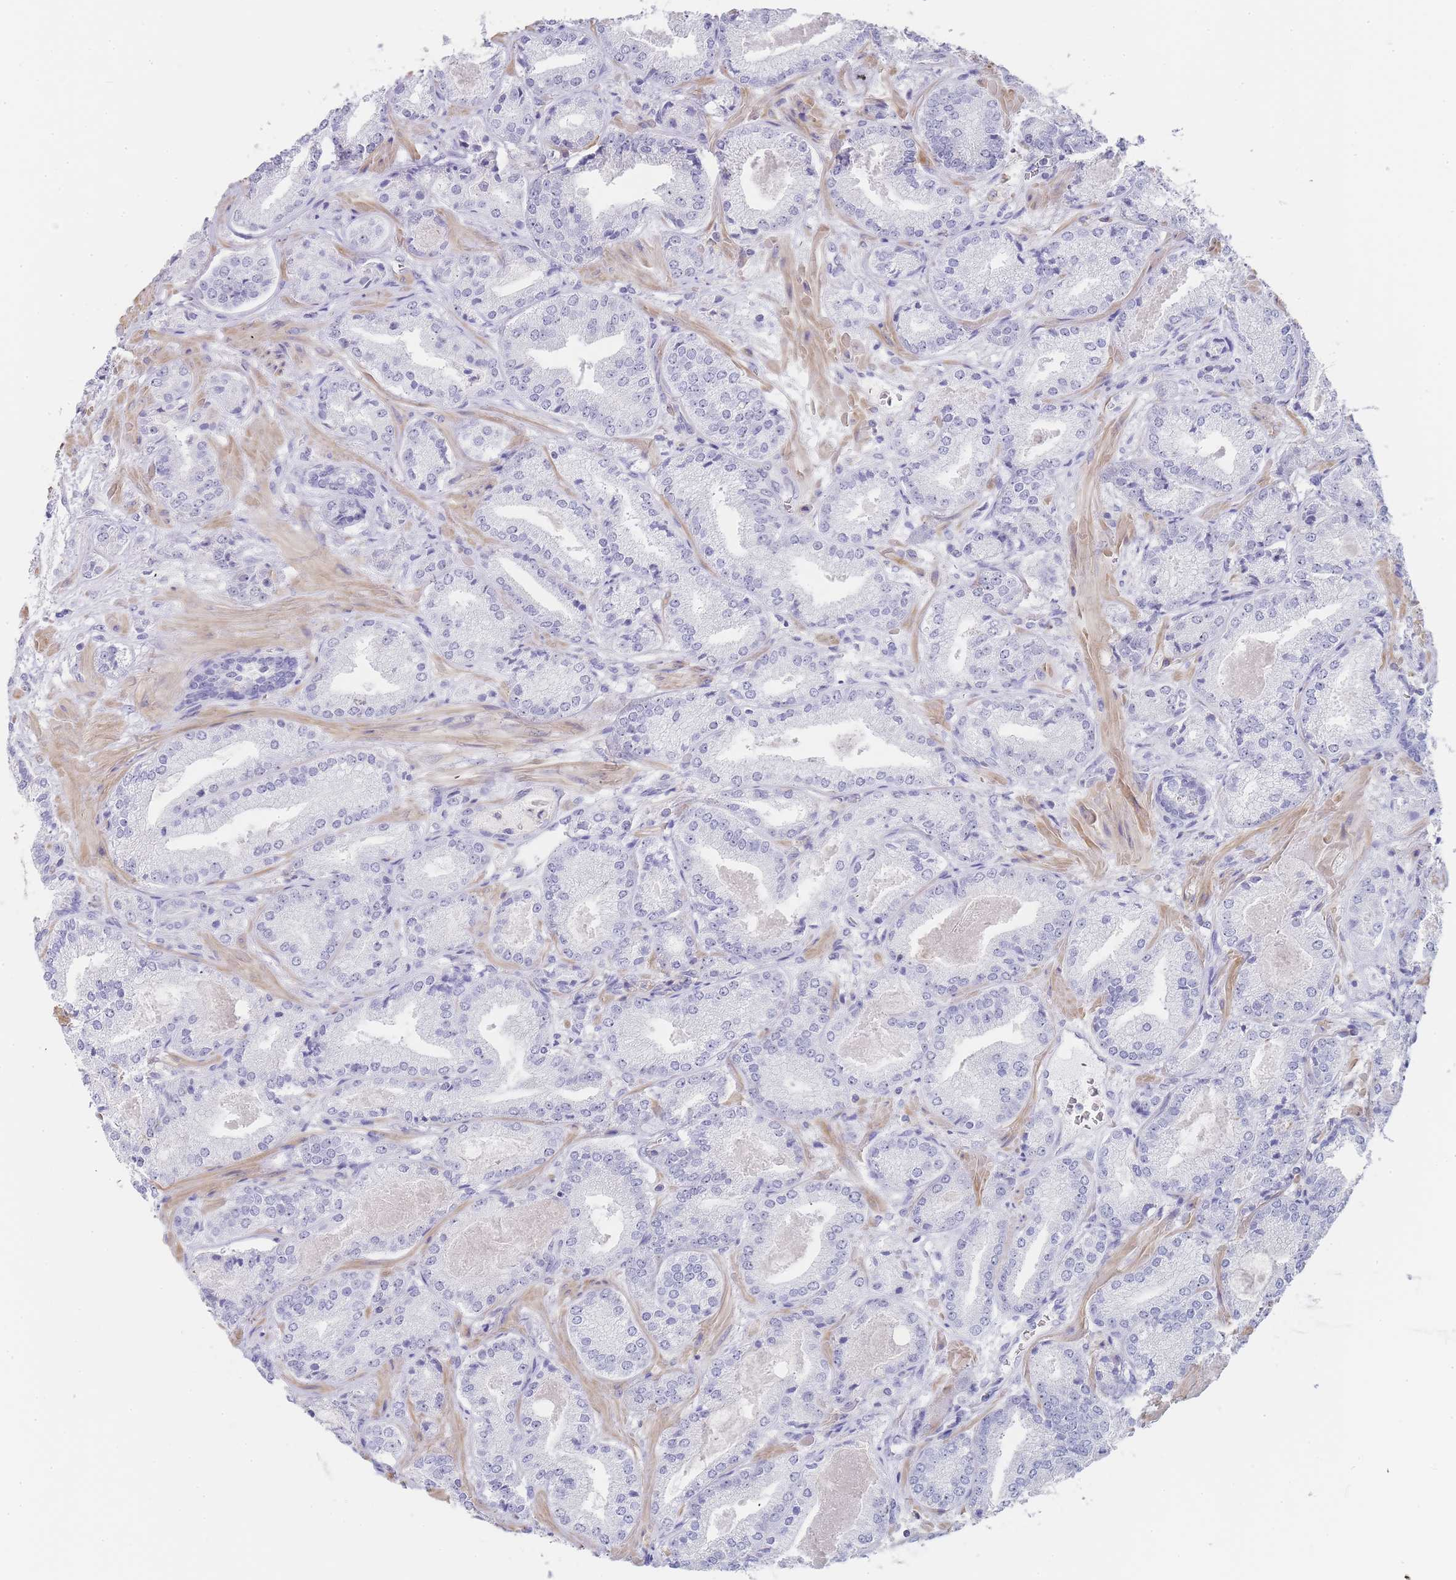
{"staining": {"intensity": "negative", "quantity": "none", "location": "none"}, "tissue": "prostate cancer", "cell_type": "Tumor cells", "image_type": "cancer", "snomed": [{"axis": "morphology", "description": "Adenocarcinoma, High grade"}, {"axis": "topography", "description": "Prostate"}], "caption": "Immunohistochemistry (IHC) of prostate high-grade adenocarcinoma shows no staining in tumor cells.", "gene": "NOP14", "patient": {"sex": "male", "age": 63}}